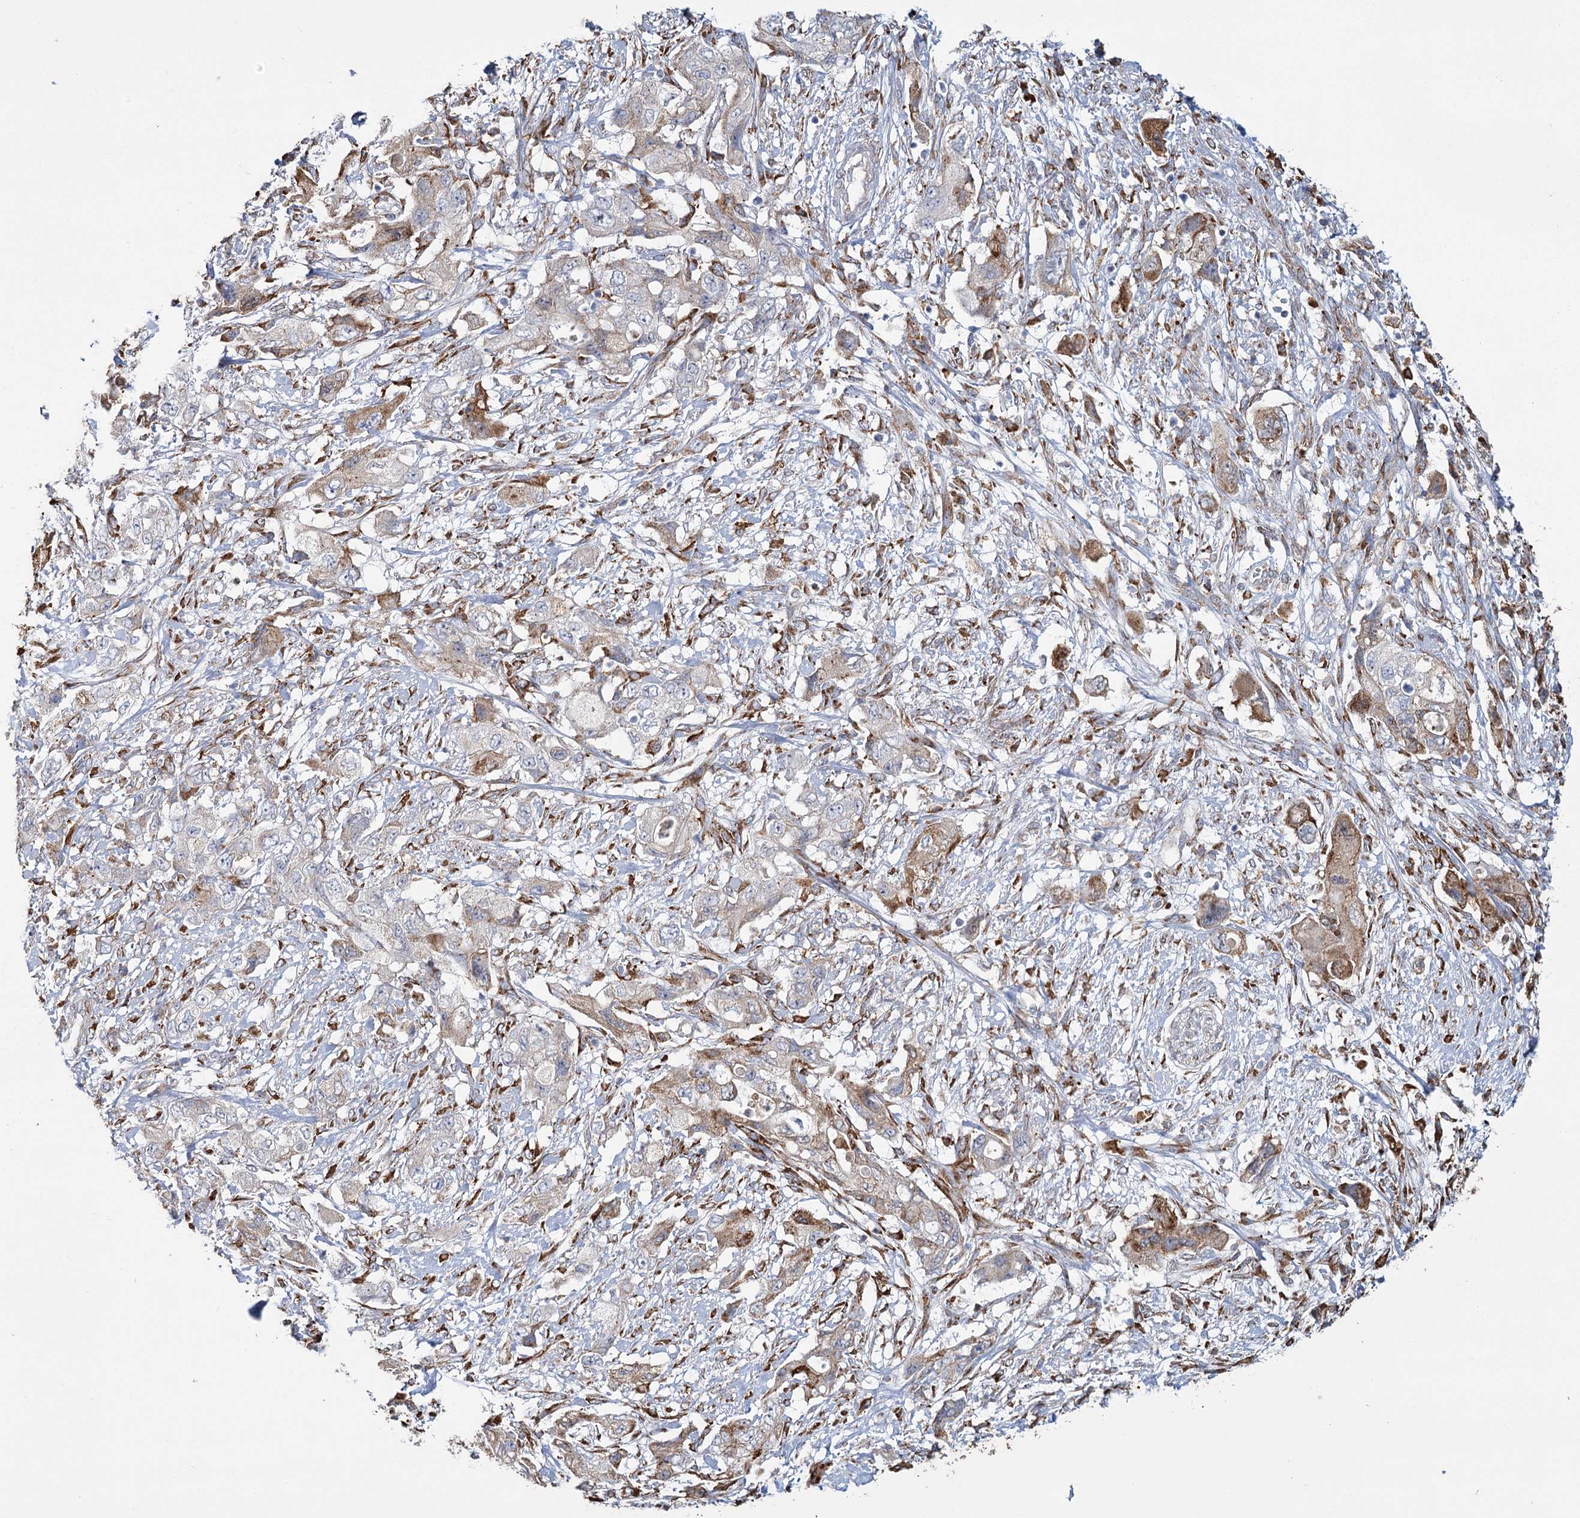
{"staining": {"intensity": "moderate", "quantity": "25%-75%", "location": "cytoplasmic/membranous"}, "tissue": "pancreatic cancer", "cell_type": "Tumor cells", "image_type": "cancer", "snomed": [{"axis": "morphology", "description": "Adenocarcinoma, NOS"}, {"axis": "topography", "description": "Pancreas"}], "caption": "Pancreatic cancer tissue demonstrates moderate cytoplasmic/membranous positivity in approximately 25%-75% of tumor cells, visualized by immunohistochemistry. (brown staining indicates protein expression, while blue staining denotes nuclei).", "gene": "ZCCHC9", "patient": {"sex": "female", "age": 73}}